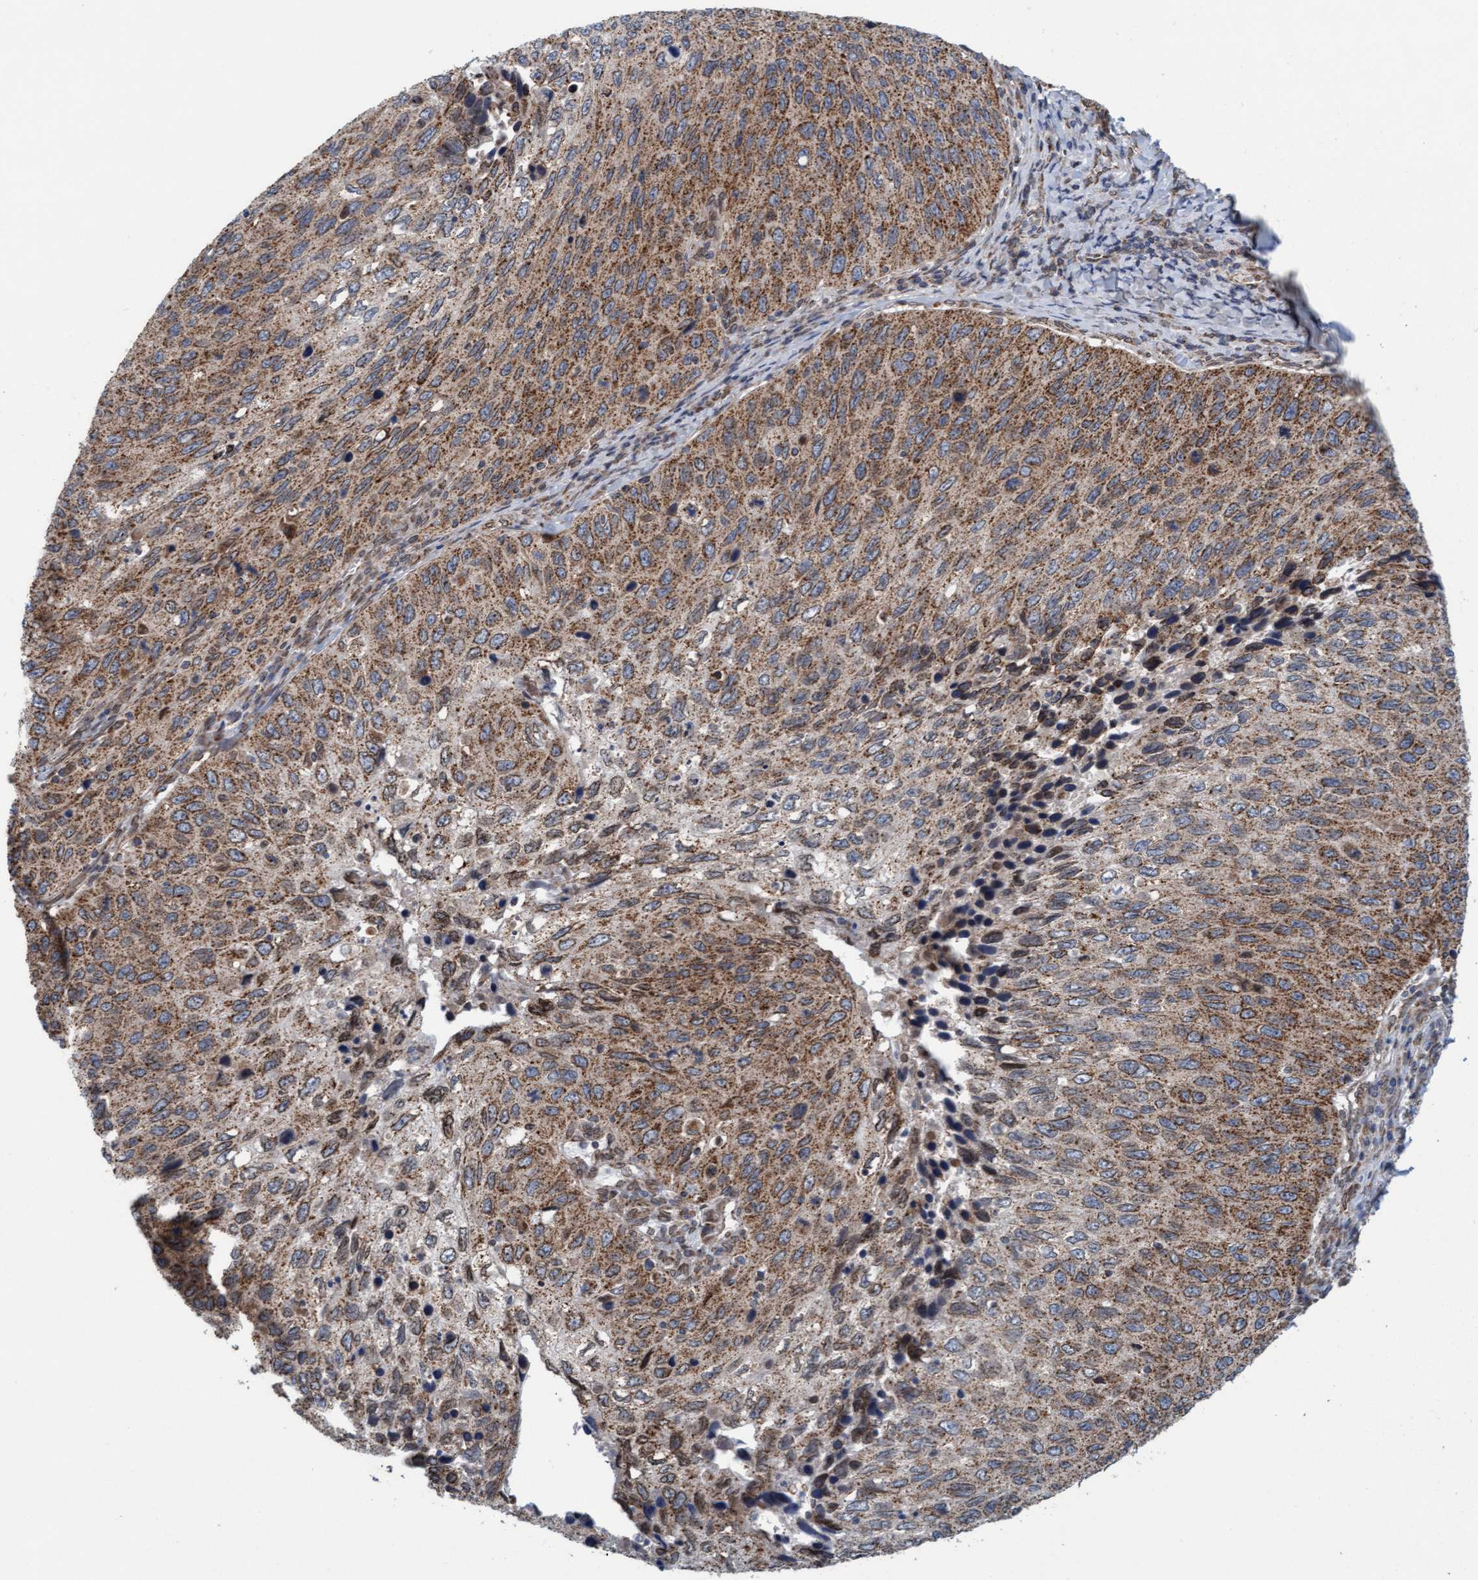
{"staining": {"intensity": "strong", "quantity": ">75%", "location": "cytoplasmic/membranous"}, "tissue": "cervical cancer", "cell_type": "Tumor cells", "image_type": "cancer", "snomed": [{"axis": "morphology", "description": "Squamous cell carcinoma, NOS"}, {"axis": "topography", "description": "Cervix"}], "caption": "This image reveals IHC staining of human cervical squamous cell carcinoma, with high strong cytoplasmic/membranous expression in approximately >75% of tumor cells.", "gene": "MRPS23", "patient": {"sex": "female", "age": 53}}